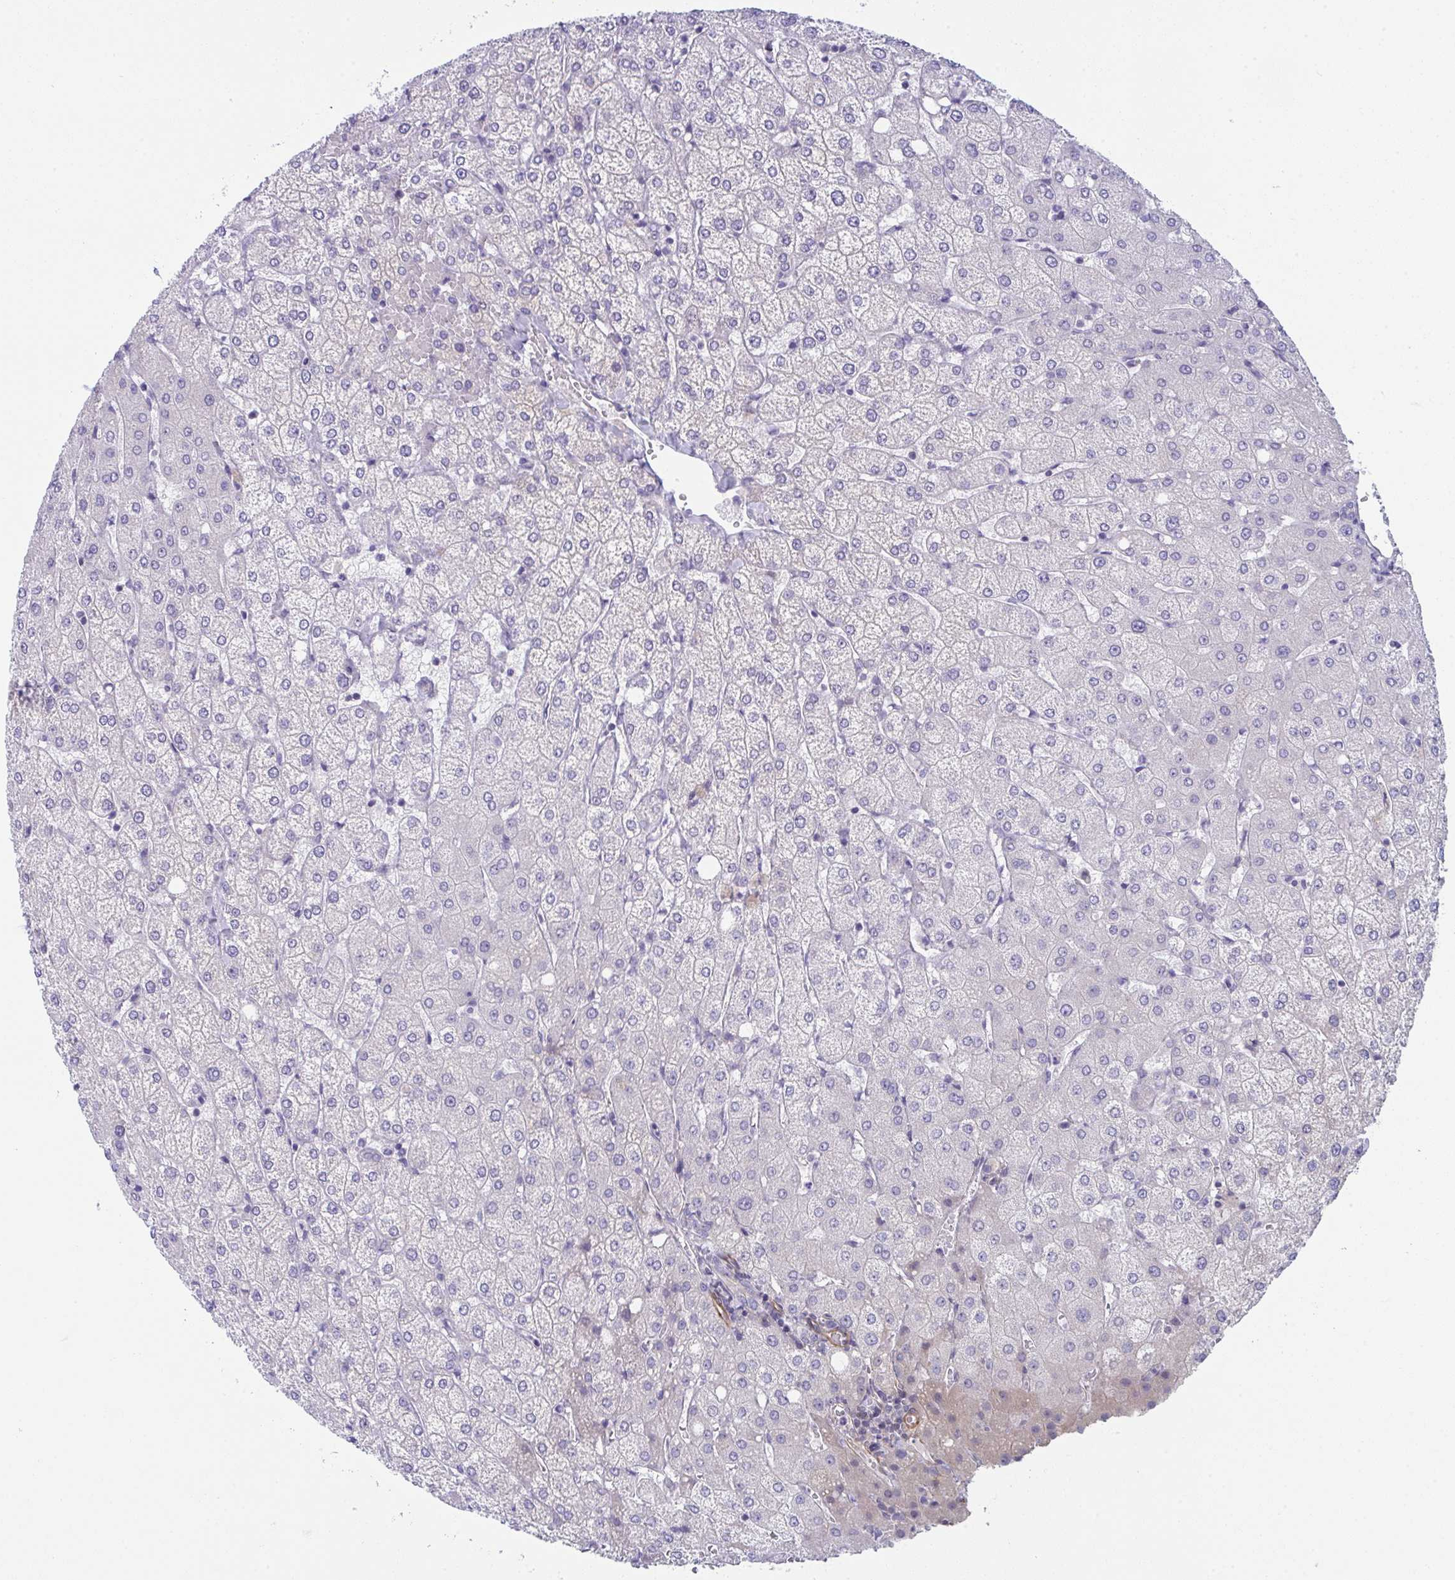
{"staining": {"intensity": "negative", "quantity": "none", "location": "none"}, "tissue": "liver", "cell_type": "Cholangiocytes", "image_type": "normal", "snomed": [{"axis": "morphology", "description": "Normal tissue, NOS"}, {"axis": "topography", "description": "Liver"}], "caption": "Cholangiocytes show no significant positivity in benign liver. Nuclei are stained in blue.", "gene": "MYL12A", "patient": {"sex": "female", "age": 54}}